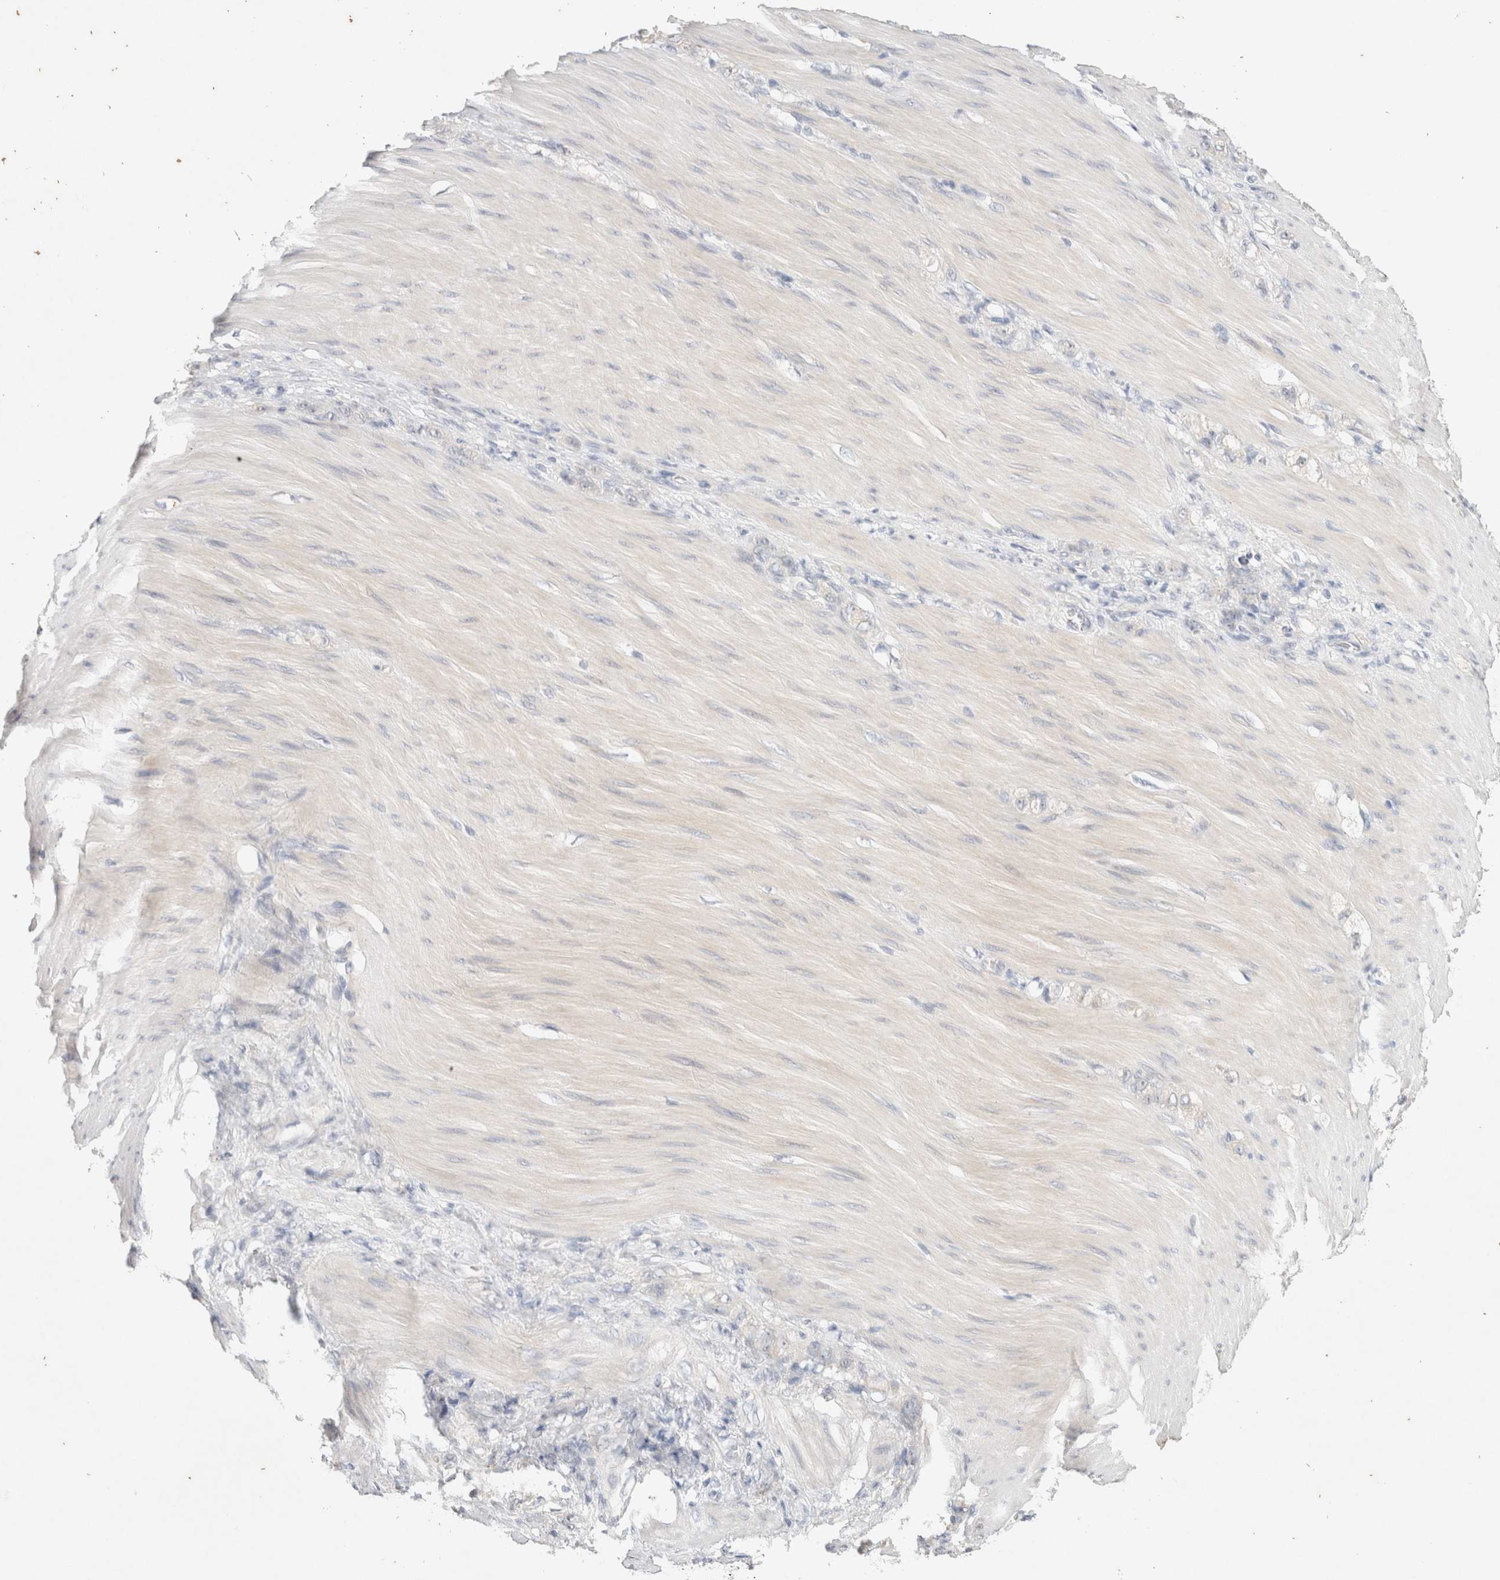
{"staining": {"intensity": "negative", "quantity": "none", "location": "none"}, "tissue": "stomach cancer", "cell_type": "Tumor cells", "image_type": "cancer", "snomed": [{"axis": "morphology", "description": "Normal tissue, NOS"}, {"axis": "morphology", "description": "Adenocarcinoma, NOS"}, {"axis": "topography", "description": "Stomach"}], "caption": "Stomach cancer (adenocarcinoma) stained for a protein using immunohistochemistry (IHC) exhibits no staining tumor cells.", "gene": "SPRTN", "patient": {"sex": "male", "age": 82}}